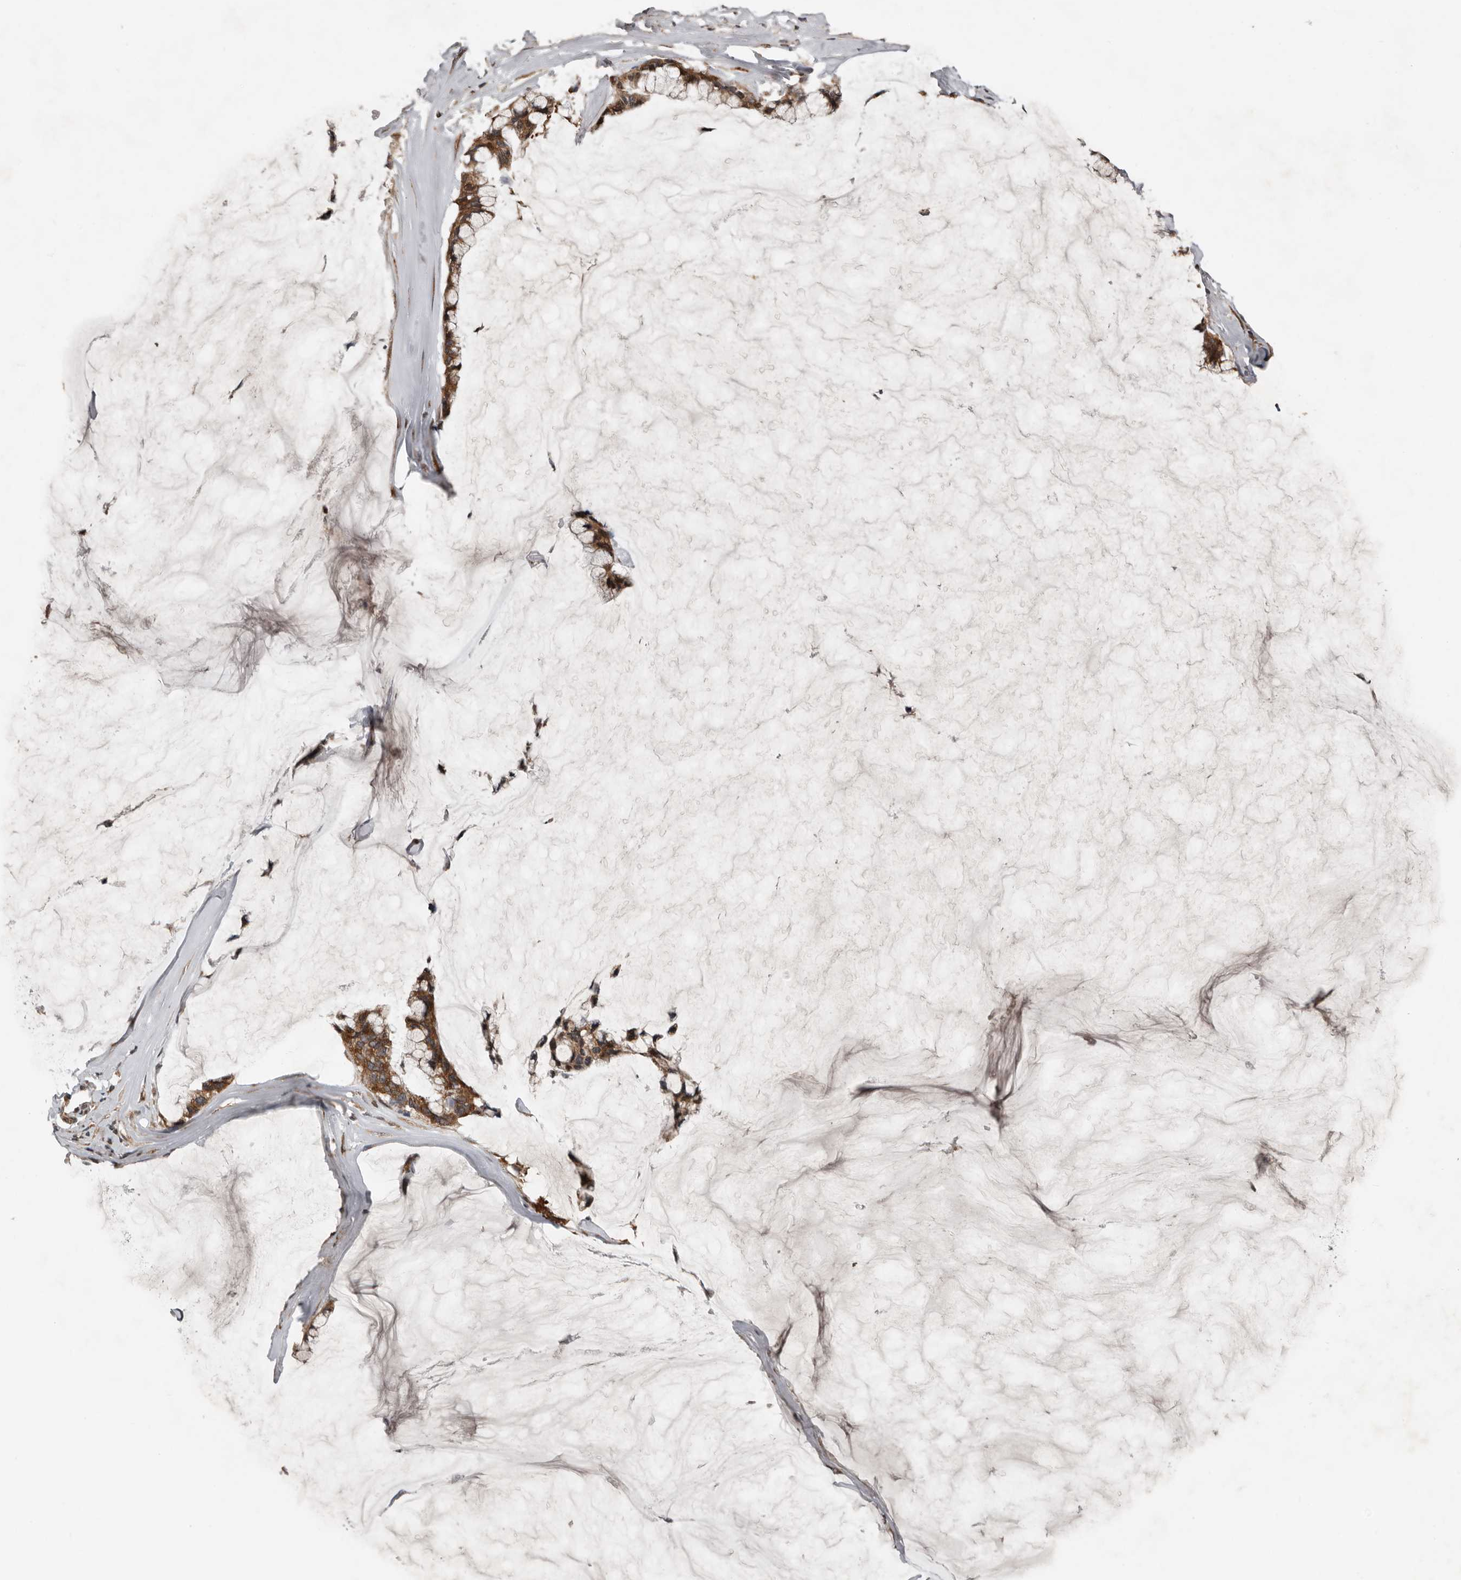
{"staining": {"intensity": "moderate", "quantity": ">75%", "location": "cytoplasmic/membranous"}, "tissue": "ovarian cancer", "cell_type": "Tumor cells", "image_type": "cancer", "snomed": [{"axis": "morphology", "description": "Cystadenocarcinoma, mucinous, NOS"}, {"axis": "topography", "description": "Ovary"}], "caption": "This image shows immunohistochemistry (IHC) staining of mucinous cystadenocarcinoma (ovarian), with medium moderate cytoplasmic/membranous staining in about >75% of tumor cells.", "gene": "CCDC190", "patient": {"sex": "female", "age": 39}}